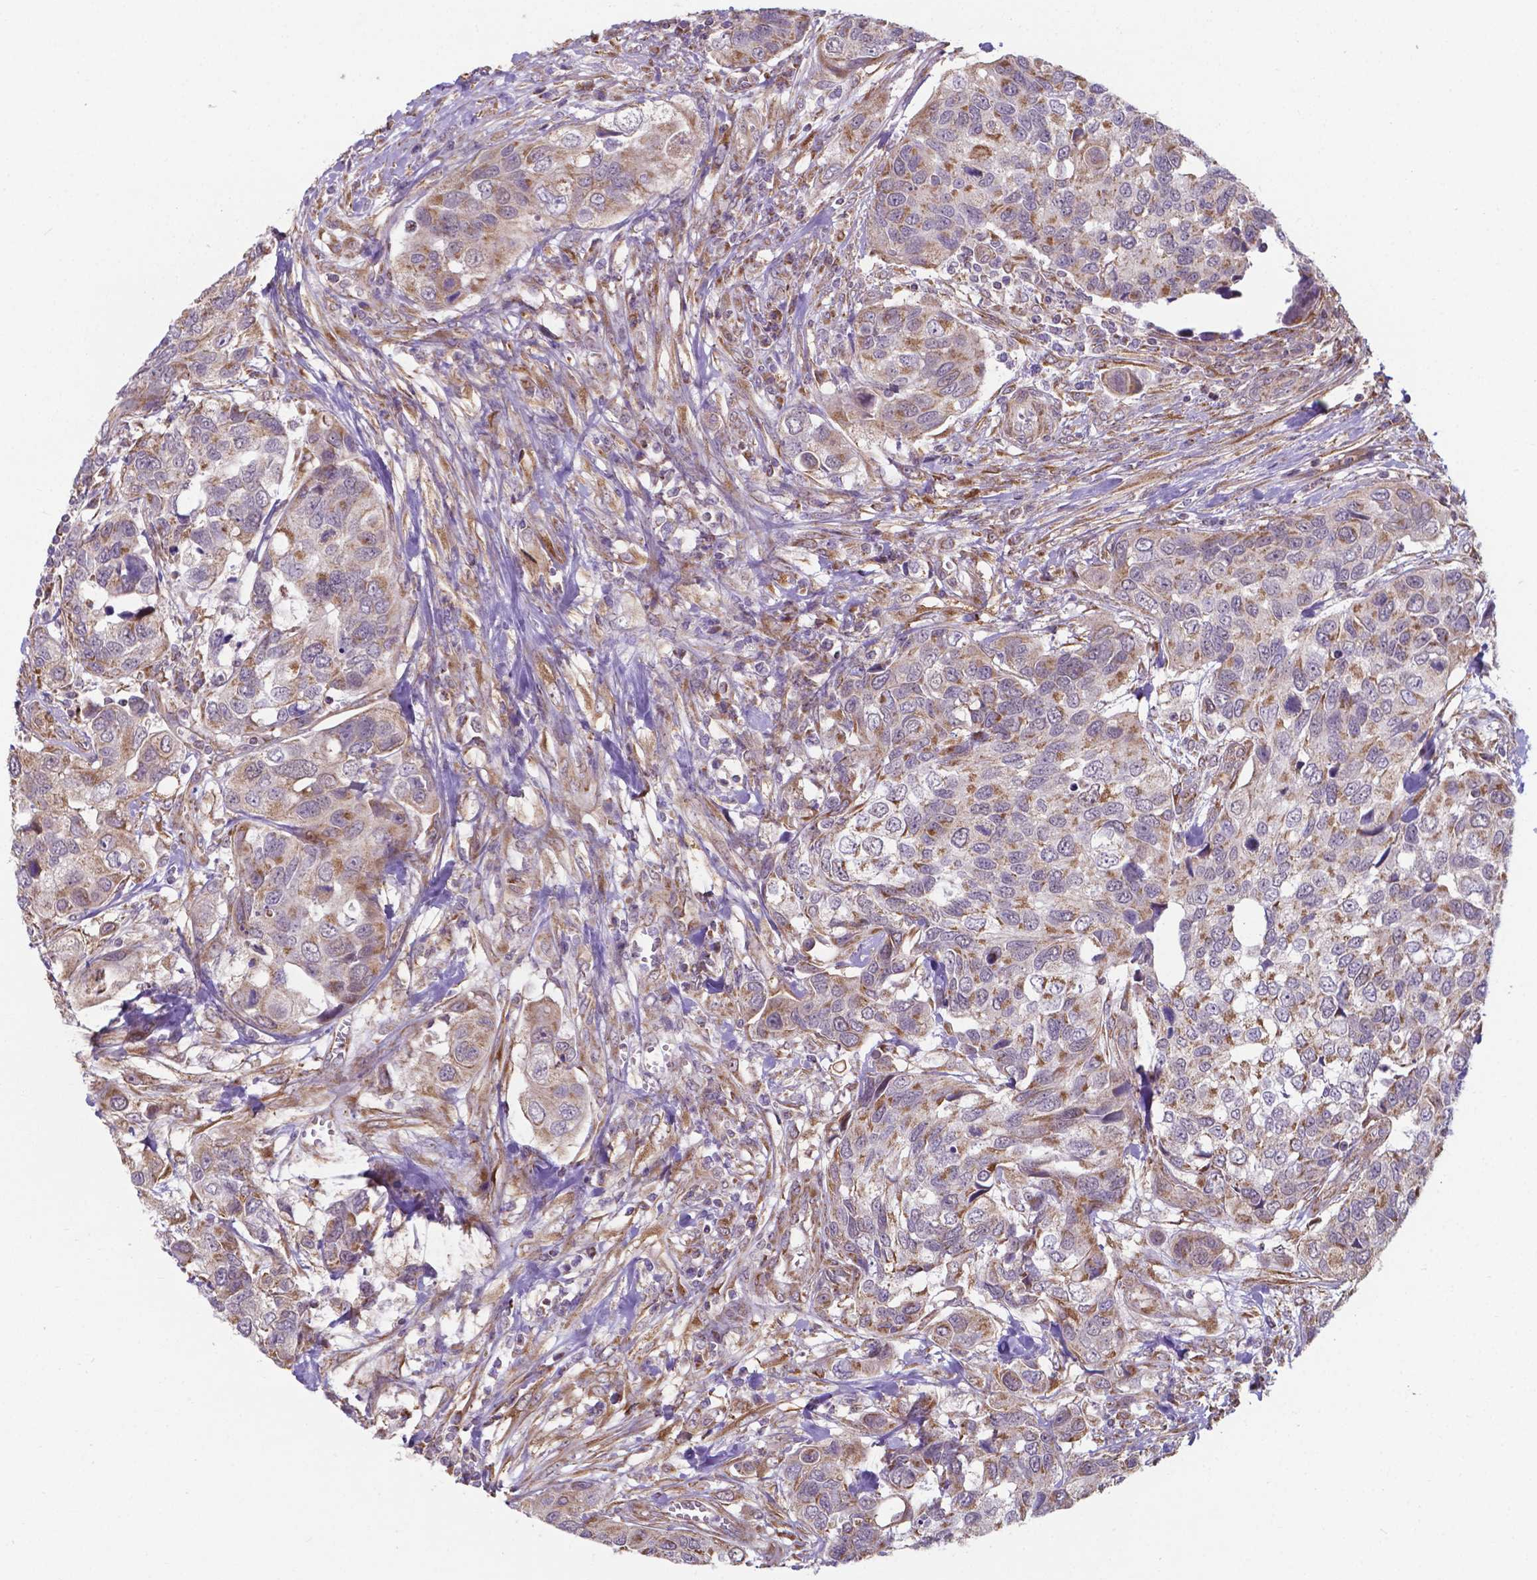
{"staining": {"intensity": "moderate", "quantity": "25%-75%", "location": "cytoplasmic/membranous"}, "tissue": "urothelial cancer", "cell_type": "Tumor cells", "image_type": "cancer", "snomed": [{"axis": "morphology", "description": "Urothelial carcinoma, High grade"}, {"axis": "topography", "description": "Urinary bladder"}], "caption": "Immunohistochemical staining of high-grade urothelial carcinoma shows medium levels of moderate cytoplasmic/membranous protein expression in about 25%-75% of tumor cells. The staining is performed using DAB (3,3'-diaminobenzidine) brown chromogen to label protein expression. The nuclei are counter-stained blue using hematoxylin.", "gene": "FAM114A1", "patient": {"sex": "male", "age": 60}}